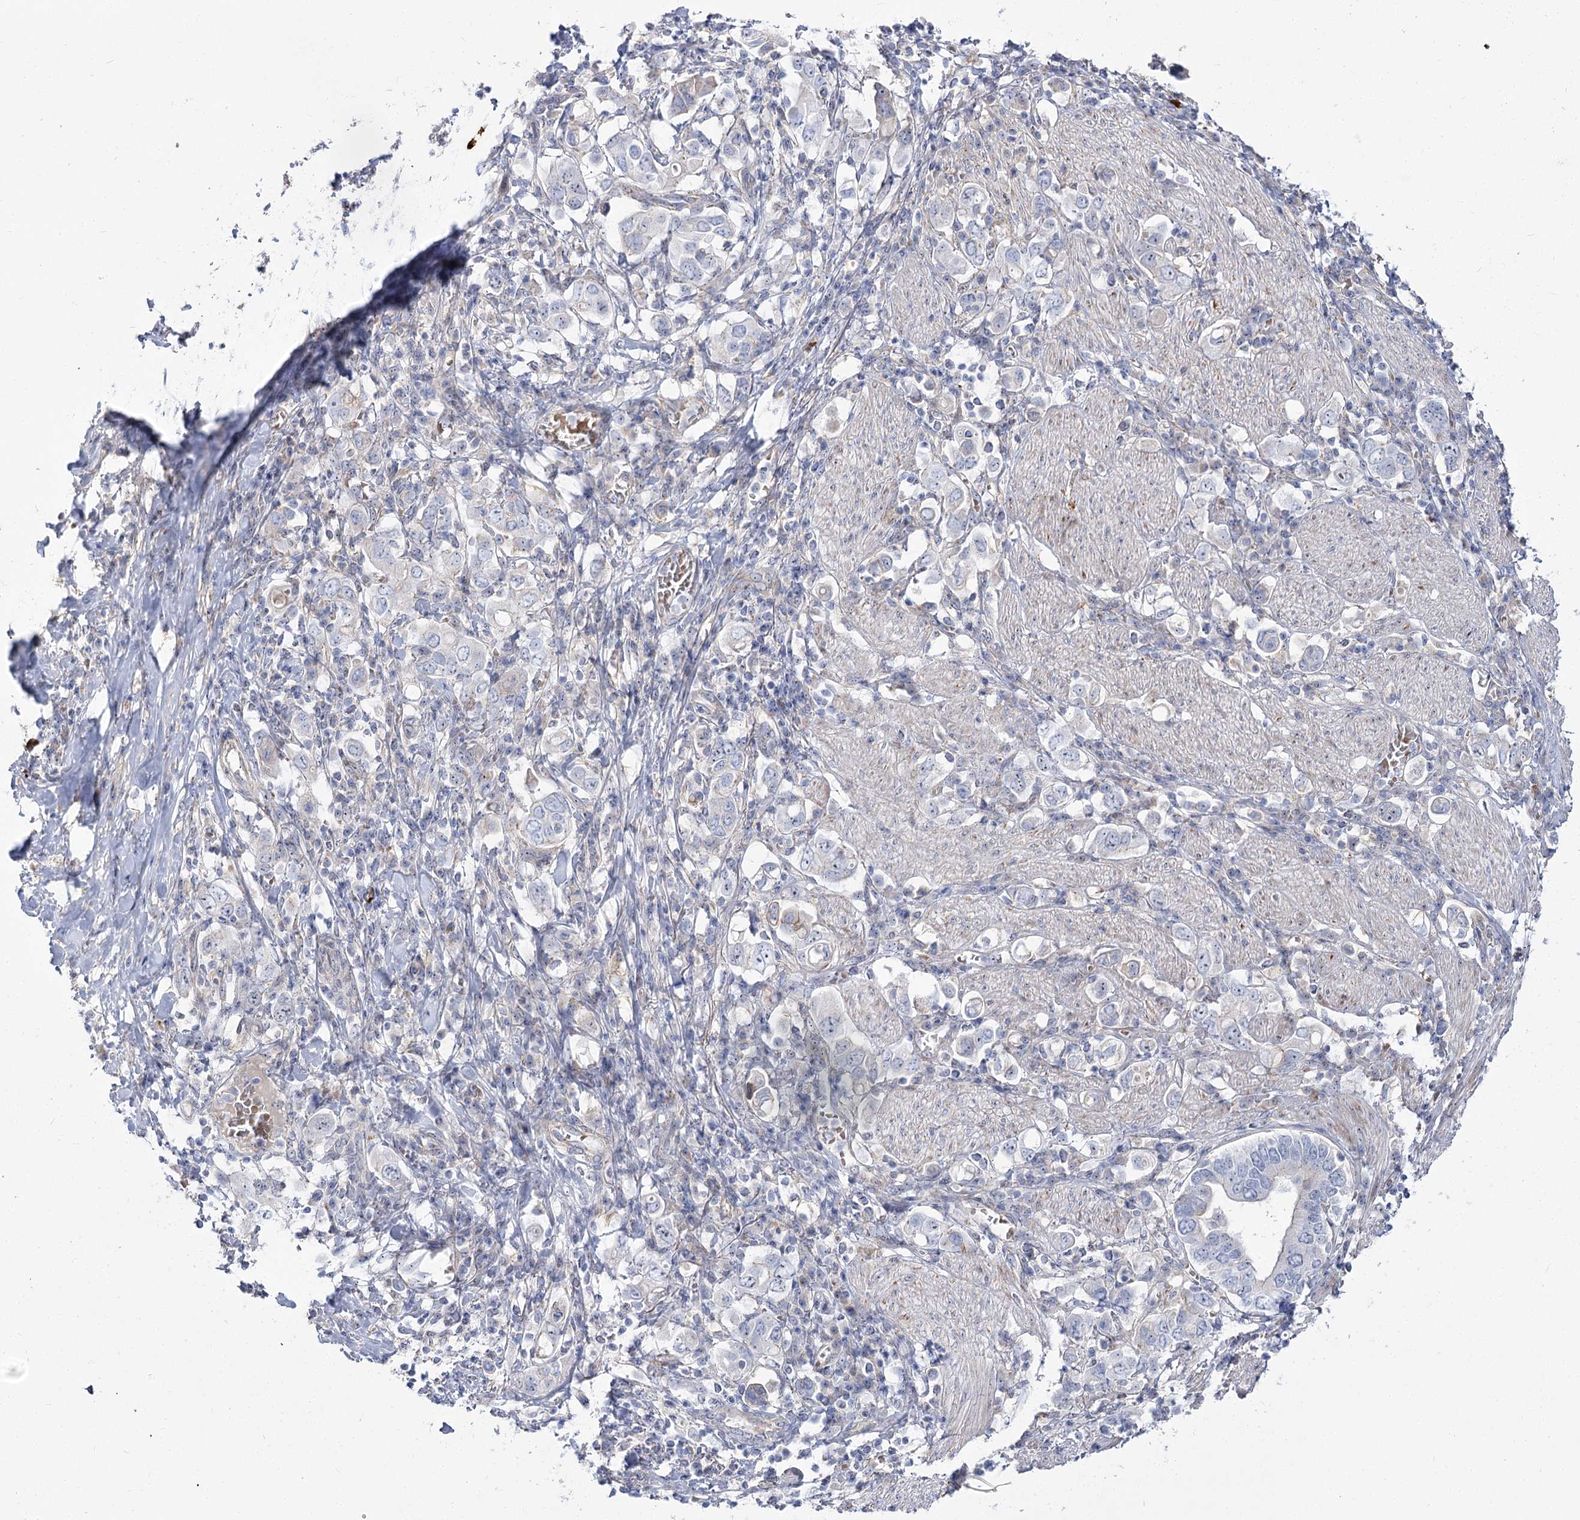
{"staining": {"intensity": "negative", "quantity": "none", "location": "none"}, "tissue": "stomach cancer", "cell_type": "Tumor cells", "image_type": "cancer", "snomed": [{"axis": "morphology", "description": "Adenocarcinoma, NOS"}, {"axis": "topography", "description": "Stomach, upper"}], "caption": "Tumor cells are negative for brown protein staining in adenocarcinoma (stomach). (DAB IHC visualized using brightfield microscopy, high magnification).", "gene": "SUOX", "patient": {"sex": "male", "age": 62}}